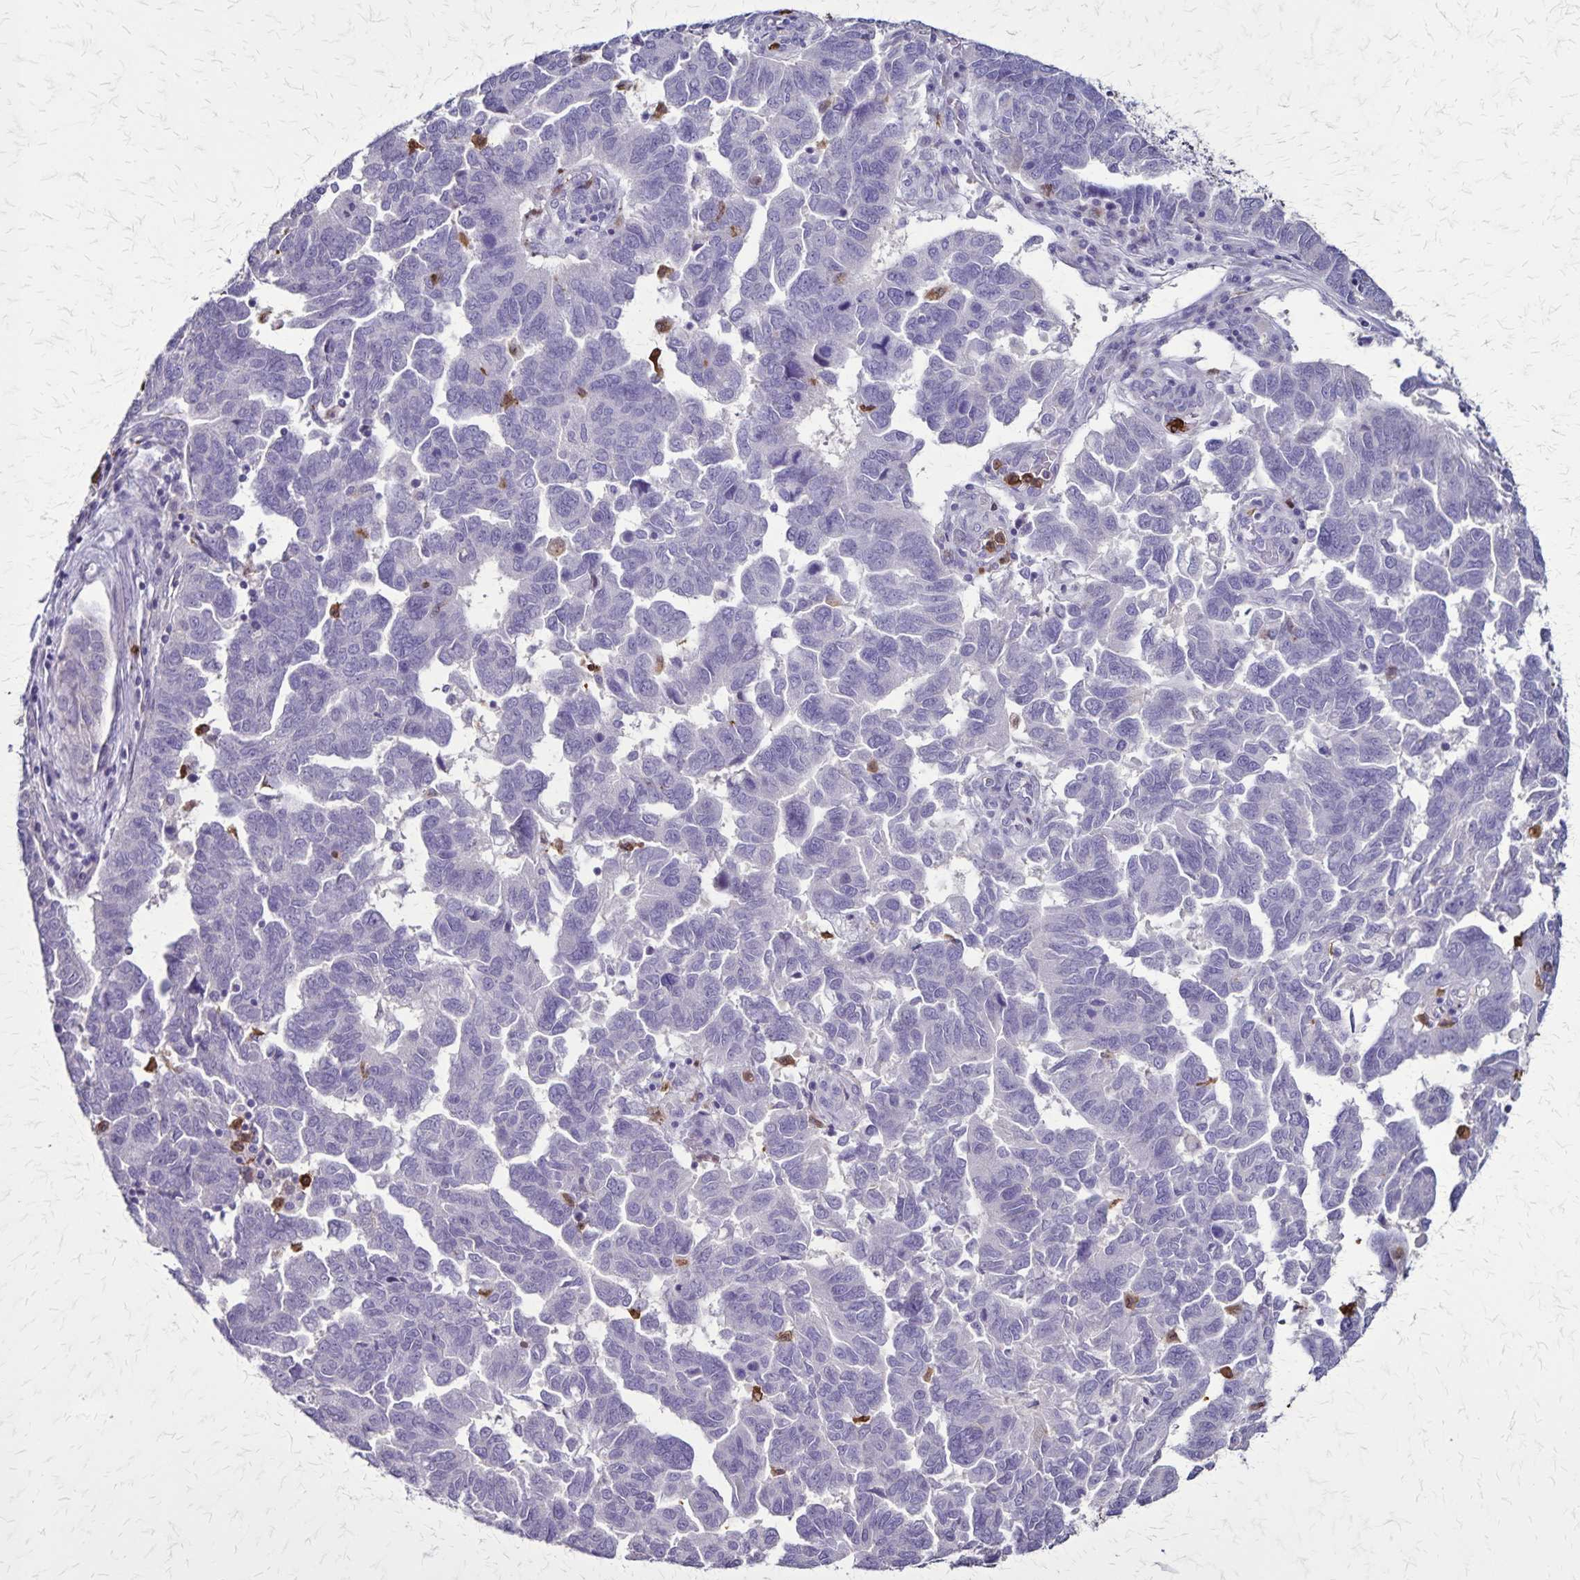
{"staining": {"intensity": "negative", "quantity": "none", "location": "none"}, "tissue": "ovarian cancer", "cell_type": "Tumor cells", "image_type": "cancer", "snomed": [{"axis": "morphology", "description": "Cystadenocarcinoma, serous, NOS"}, {"axis": "topography", "description": "Ovary"}], "caption": "This image is of ovarian cancer stained with immunohistochemistry to label a protein in brown with the nuclei are counter-stained blue. There is no positivity in tumor cells. Nuclei are stained in blue.", "gene": "ULBP3", "patient": {"sex": "female", "age": 64}}